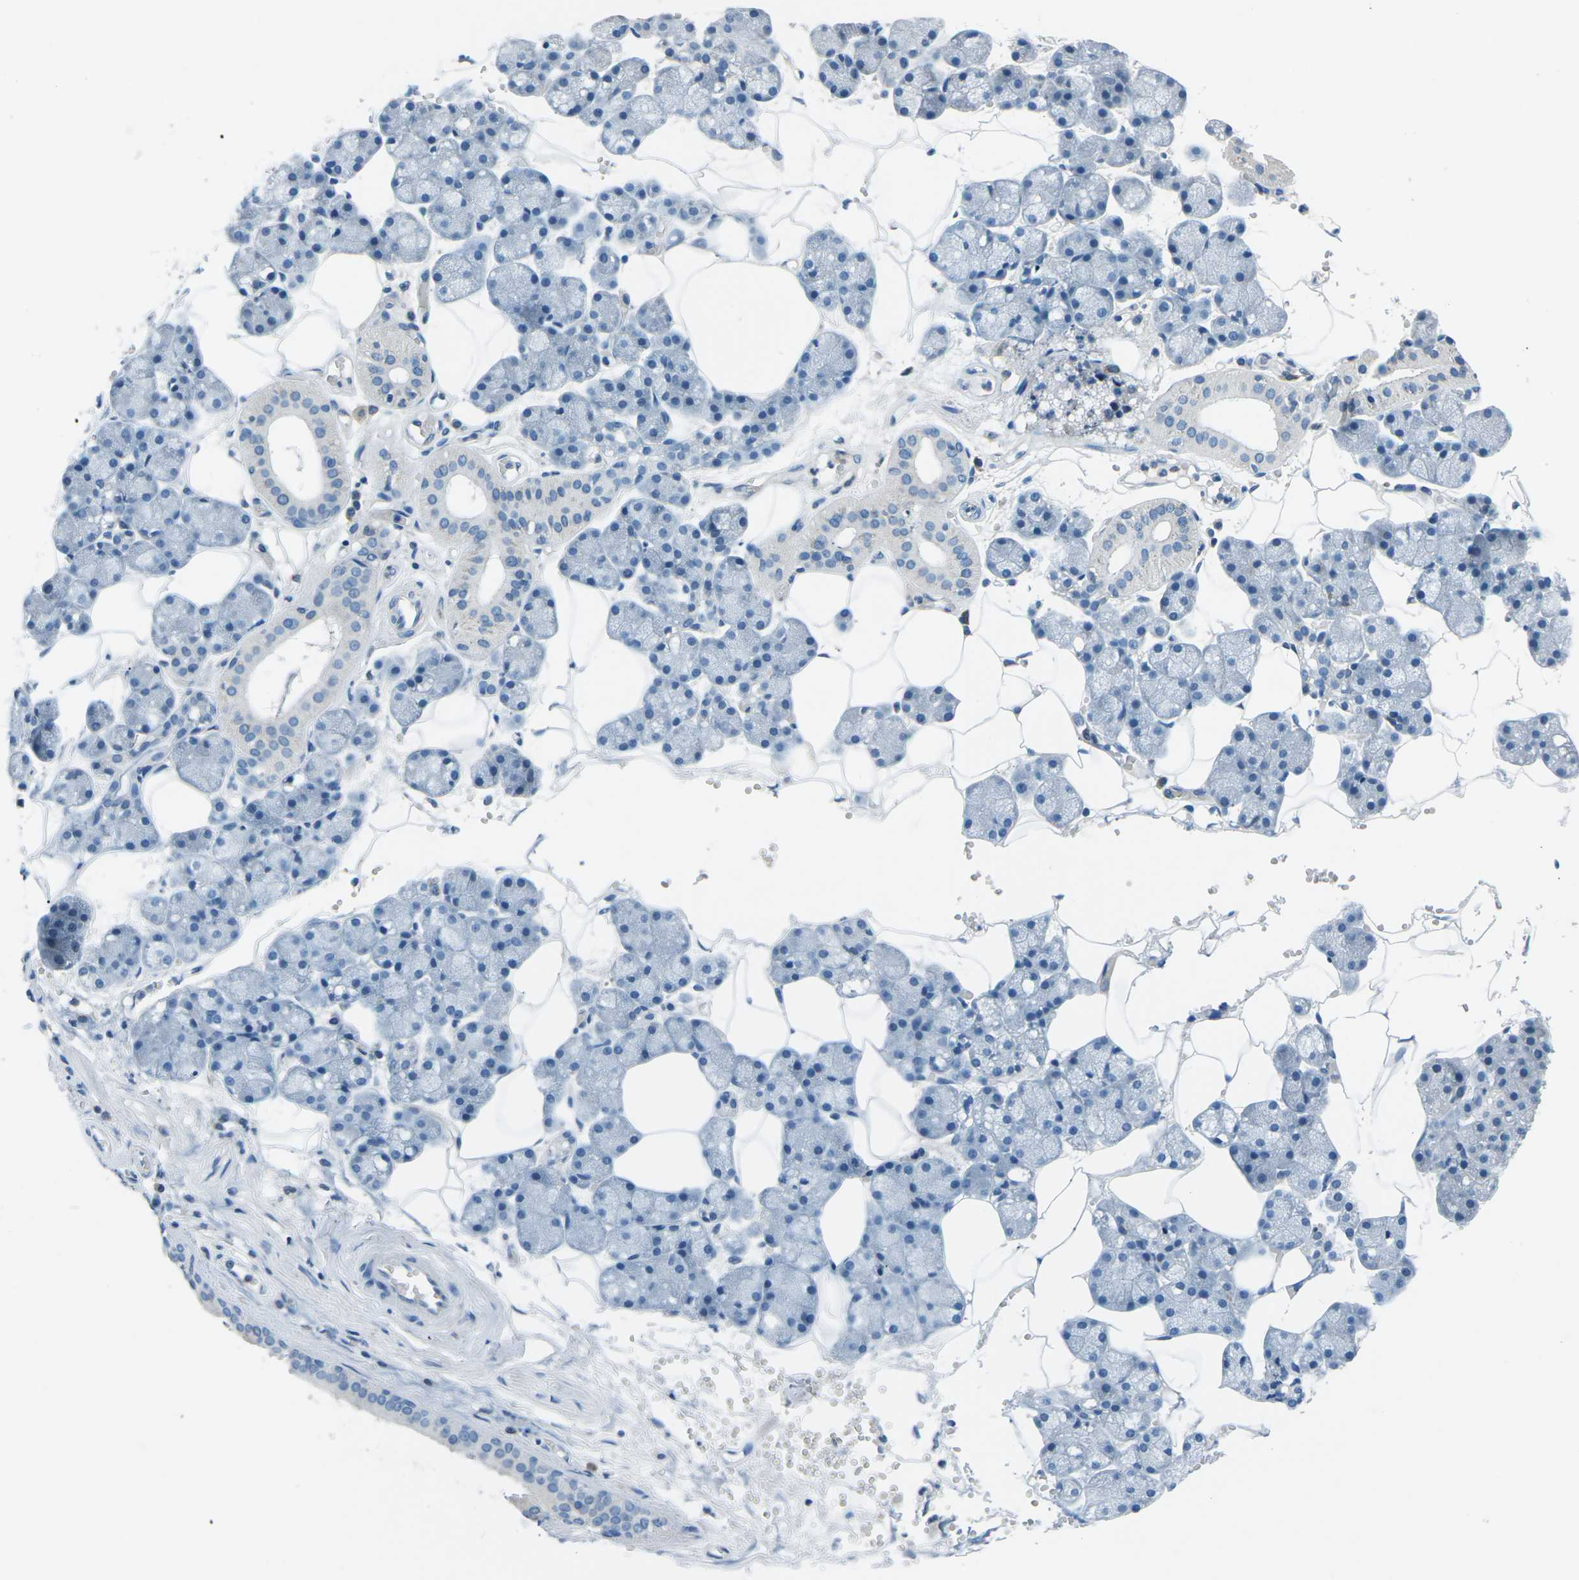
{"staining": {"intensity": "negative", "quantity": "none", "location": "none"}, "tissue": "salivary gland", "cell_type": "Glandular cells", "image_type": "normal", "snomed": [{"axis": "morphology", "description": "Normal tissue, NOS"}, {"axis": "topography", "description": "Salivary gland"}], "caption": "This is an IHC histopathology image of normal salivary gland. There is no staining in glandular cells.", "gene": "CD1D", "patient": {"sex": "male", "age": 62}}